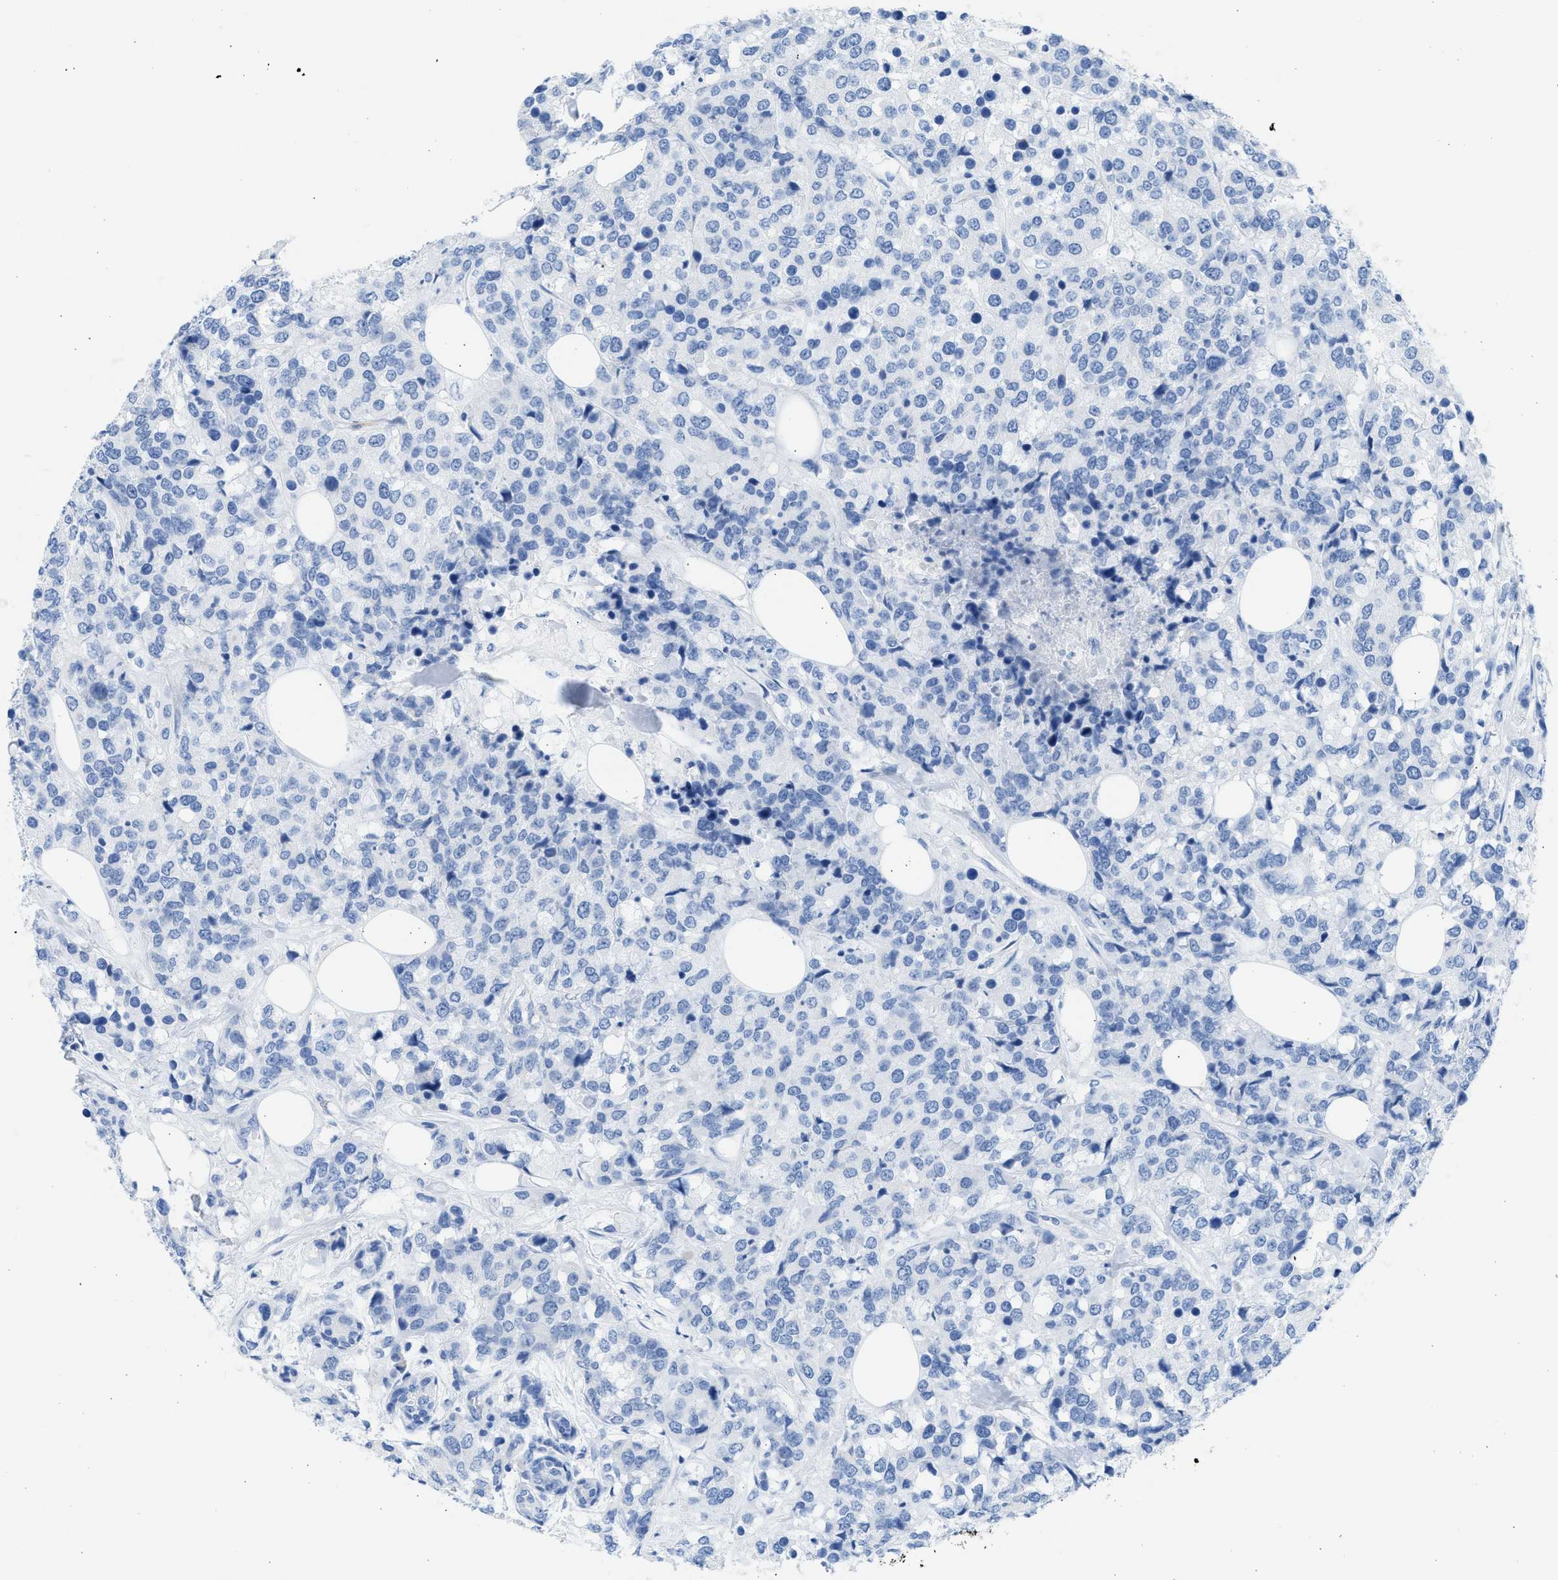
{"staining": {"intensity": "negative", "quantity": "none", "location": "none"}, "tissue": "breast cancer", "cell_type": "Tumor cells", "image_type": "cancer", "snomed": [{"axis": "morphology", "description": "Lobular carcinoma"}, {"axis": "topography", "description": "Breast"}], "caption": "Immunohistochemical staining of human lobular carcinoma (breast) demonstrates no significant positivity in tumor cells.", "gene": "SPATA3", "patient": {"sex": "female", "age": 59}}